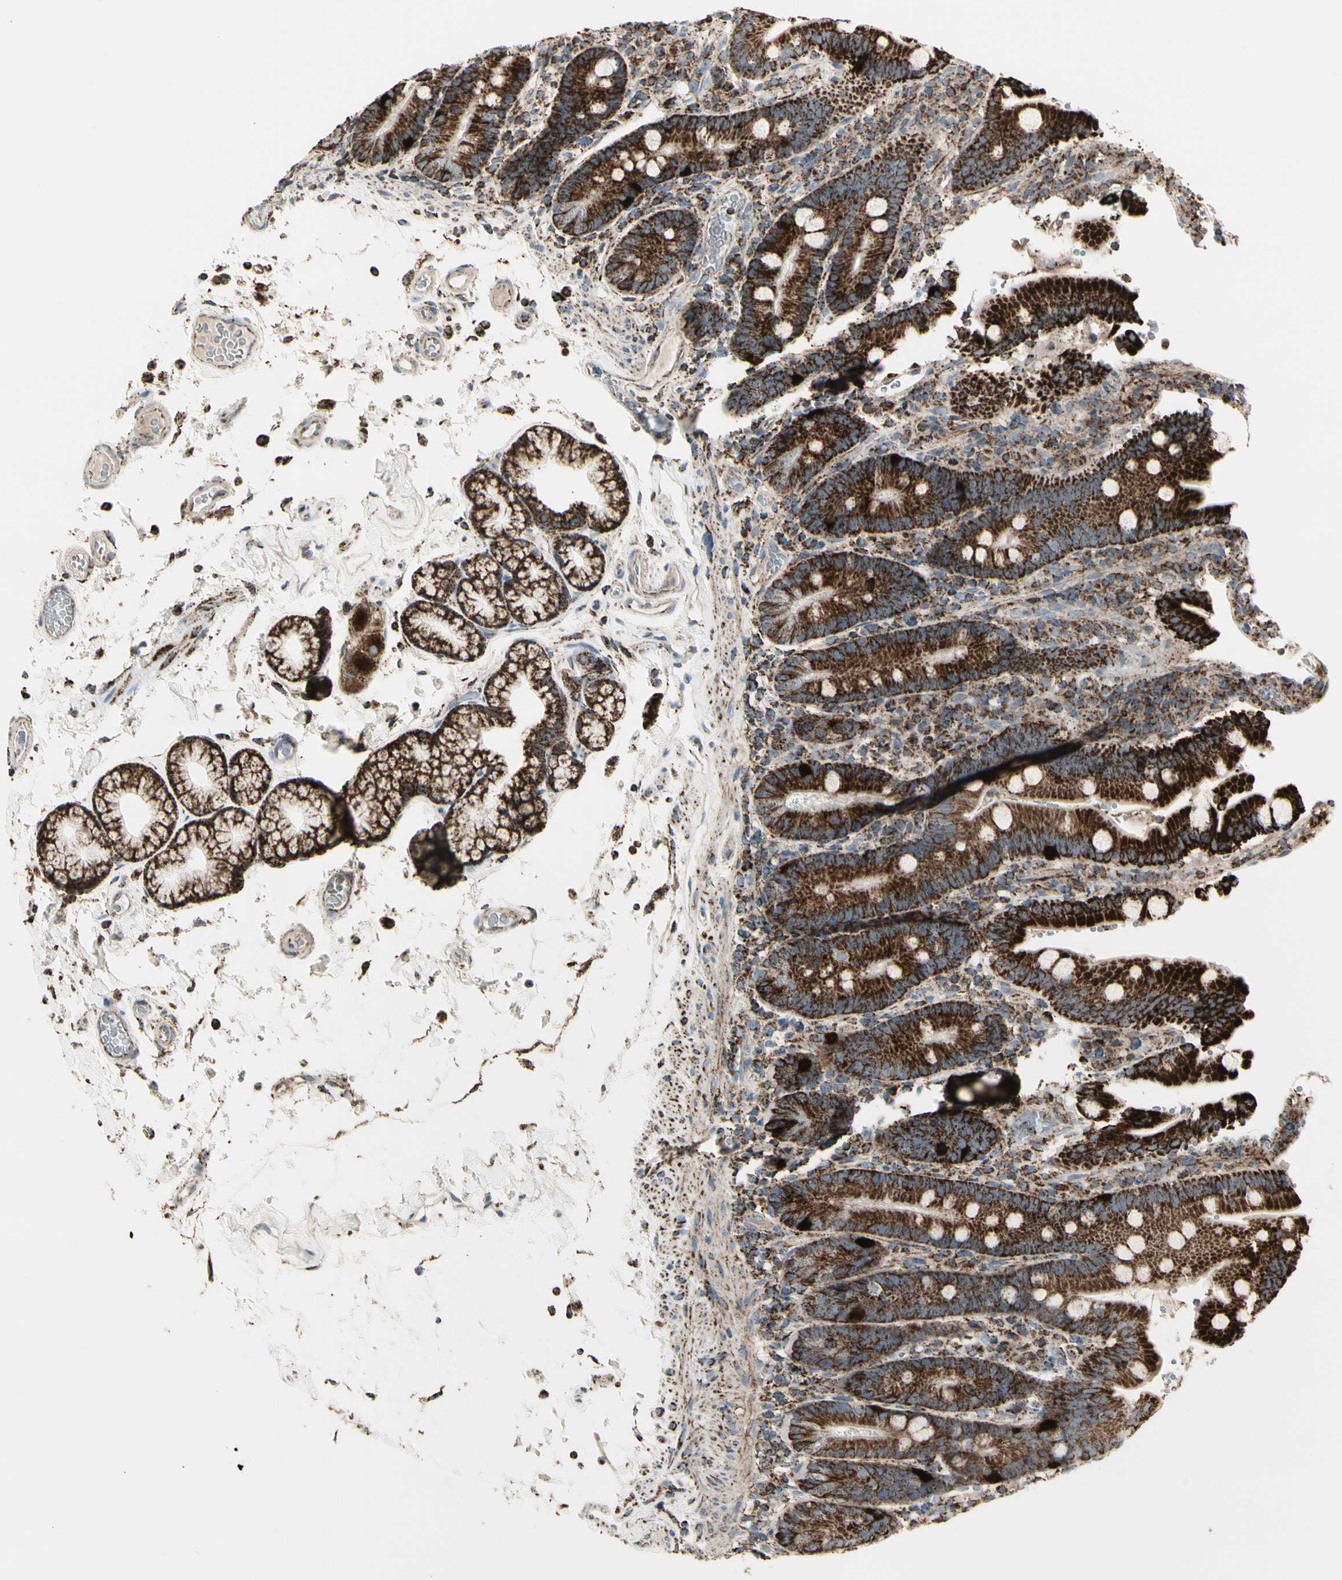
{"staining": {"intensity": "strong", "quantity": ">75%", "location": "cytoplasmic/membranous"}, "tissue": "duodenum", "cell_type": "Glandular cells", "image_type": "normal", "snomed": [{"axis": "morphology", "description": "Normal tissue, NOS"}, {"axis": "topography", "description": "Small intestine, NOS"}], "caption": "Strong cytoplasmic/membranous staining is seen in approximately >75% of glandular cells in benign duodenum.", "gene": "TMEM176A", "patient": {"sex": "female", "age": 71}}